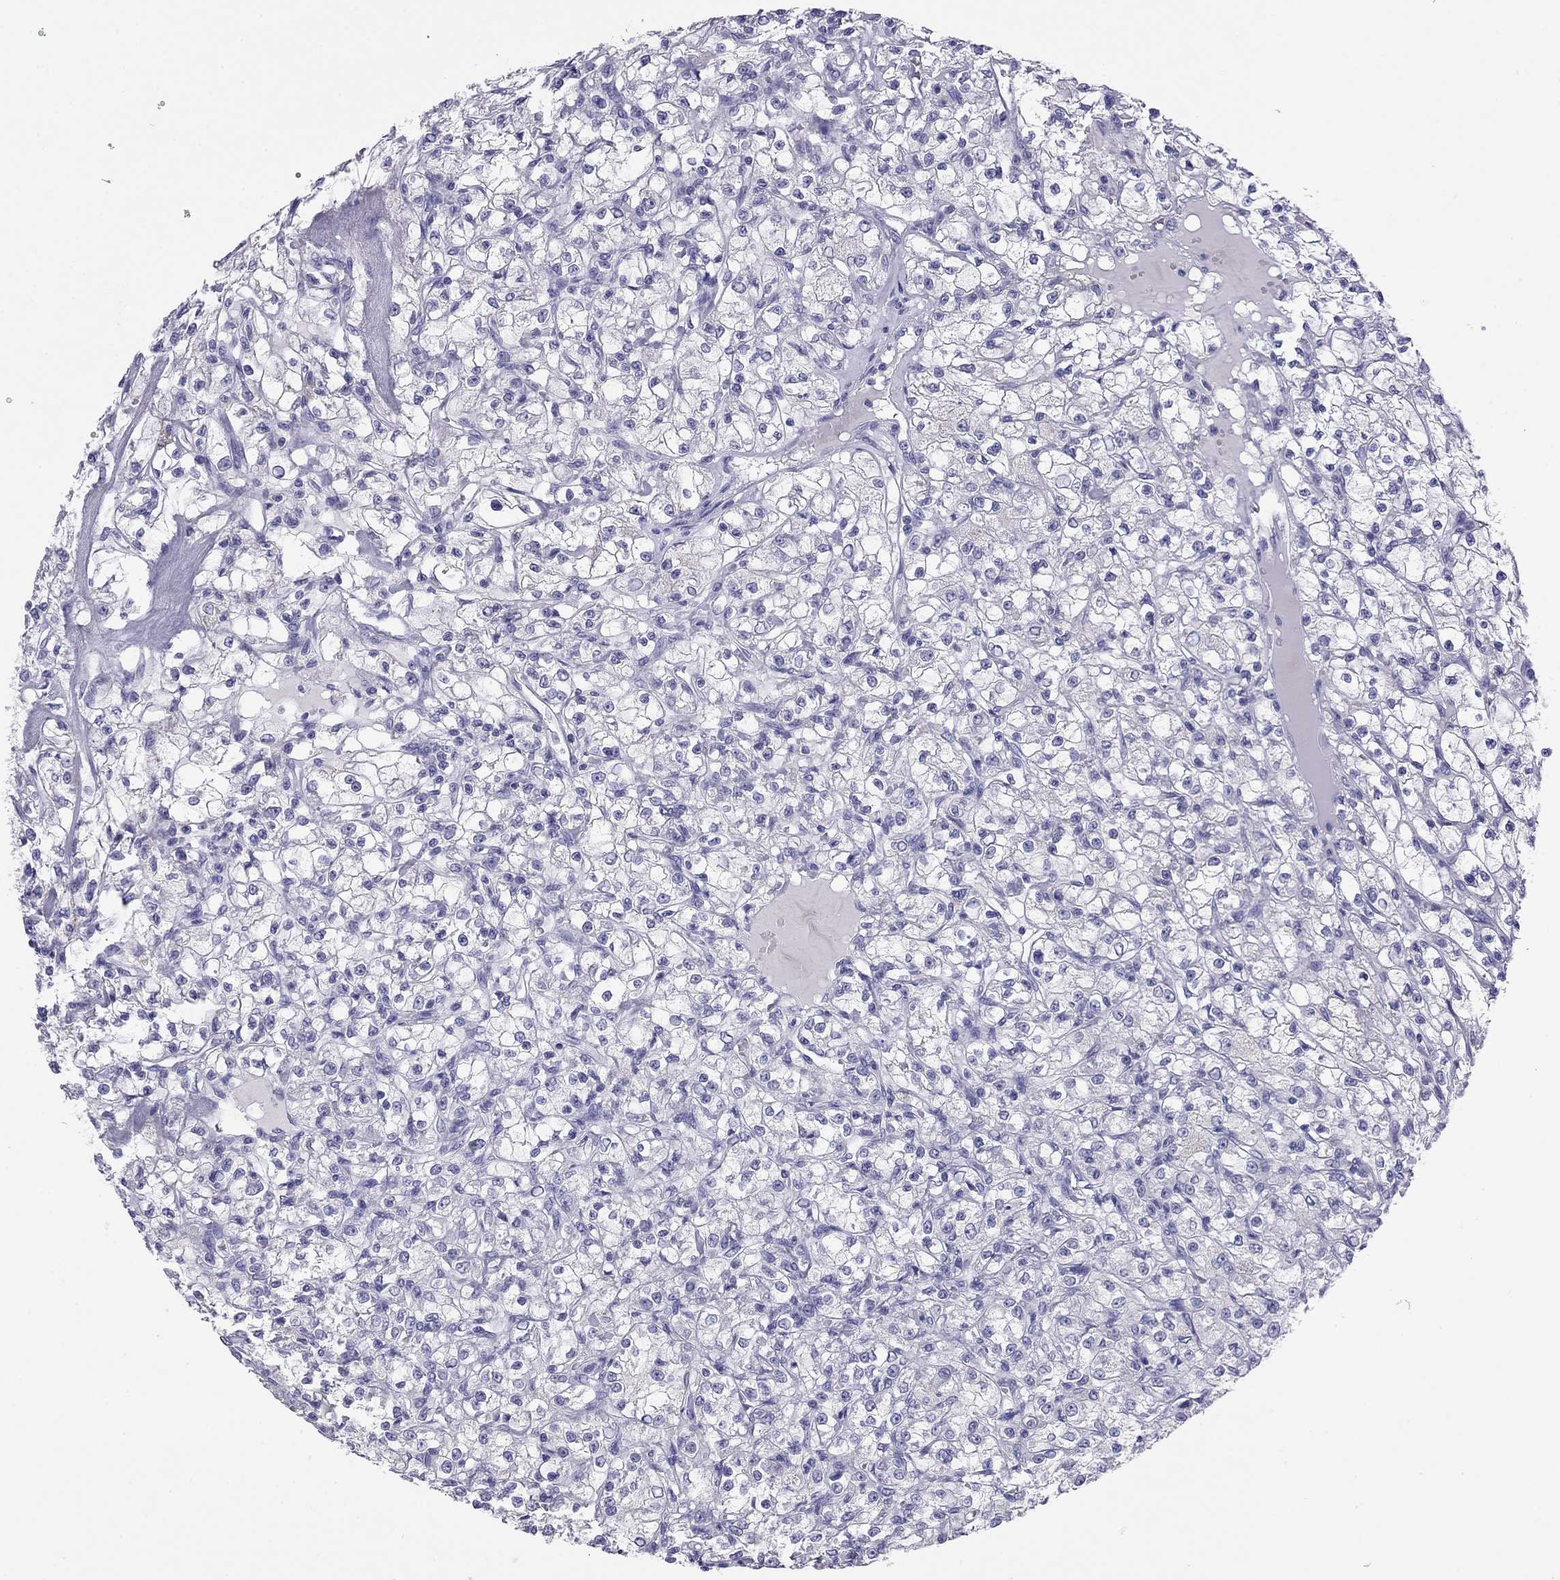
{"staining": {"intensity": "negative", "quantity": "none", "location": "none"}, "tissue": "renal cancer", "cell_type": "Tumor cells", "image_type": "cancer", "snomed": [{"axis": "morphology", "description": "Adenocarcinoma, NOS"}, {"axis": "topography", "description": "Kidney"}], "caption": "Immunohistochemical staining of renal cancer demonstrates no significant expression in tumor cells.", "gene": "ODF4", "patient": {"sex": "female", "age": 59}}